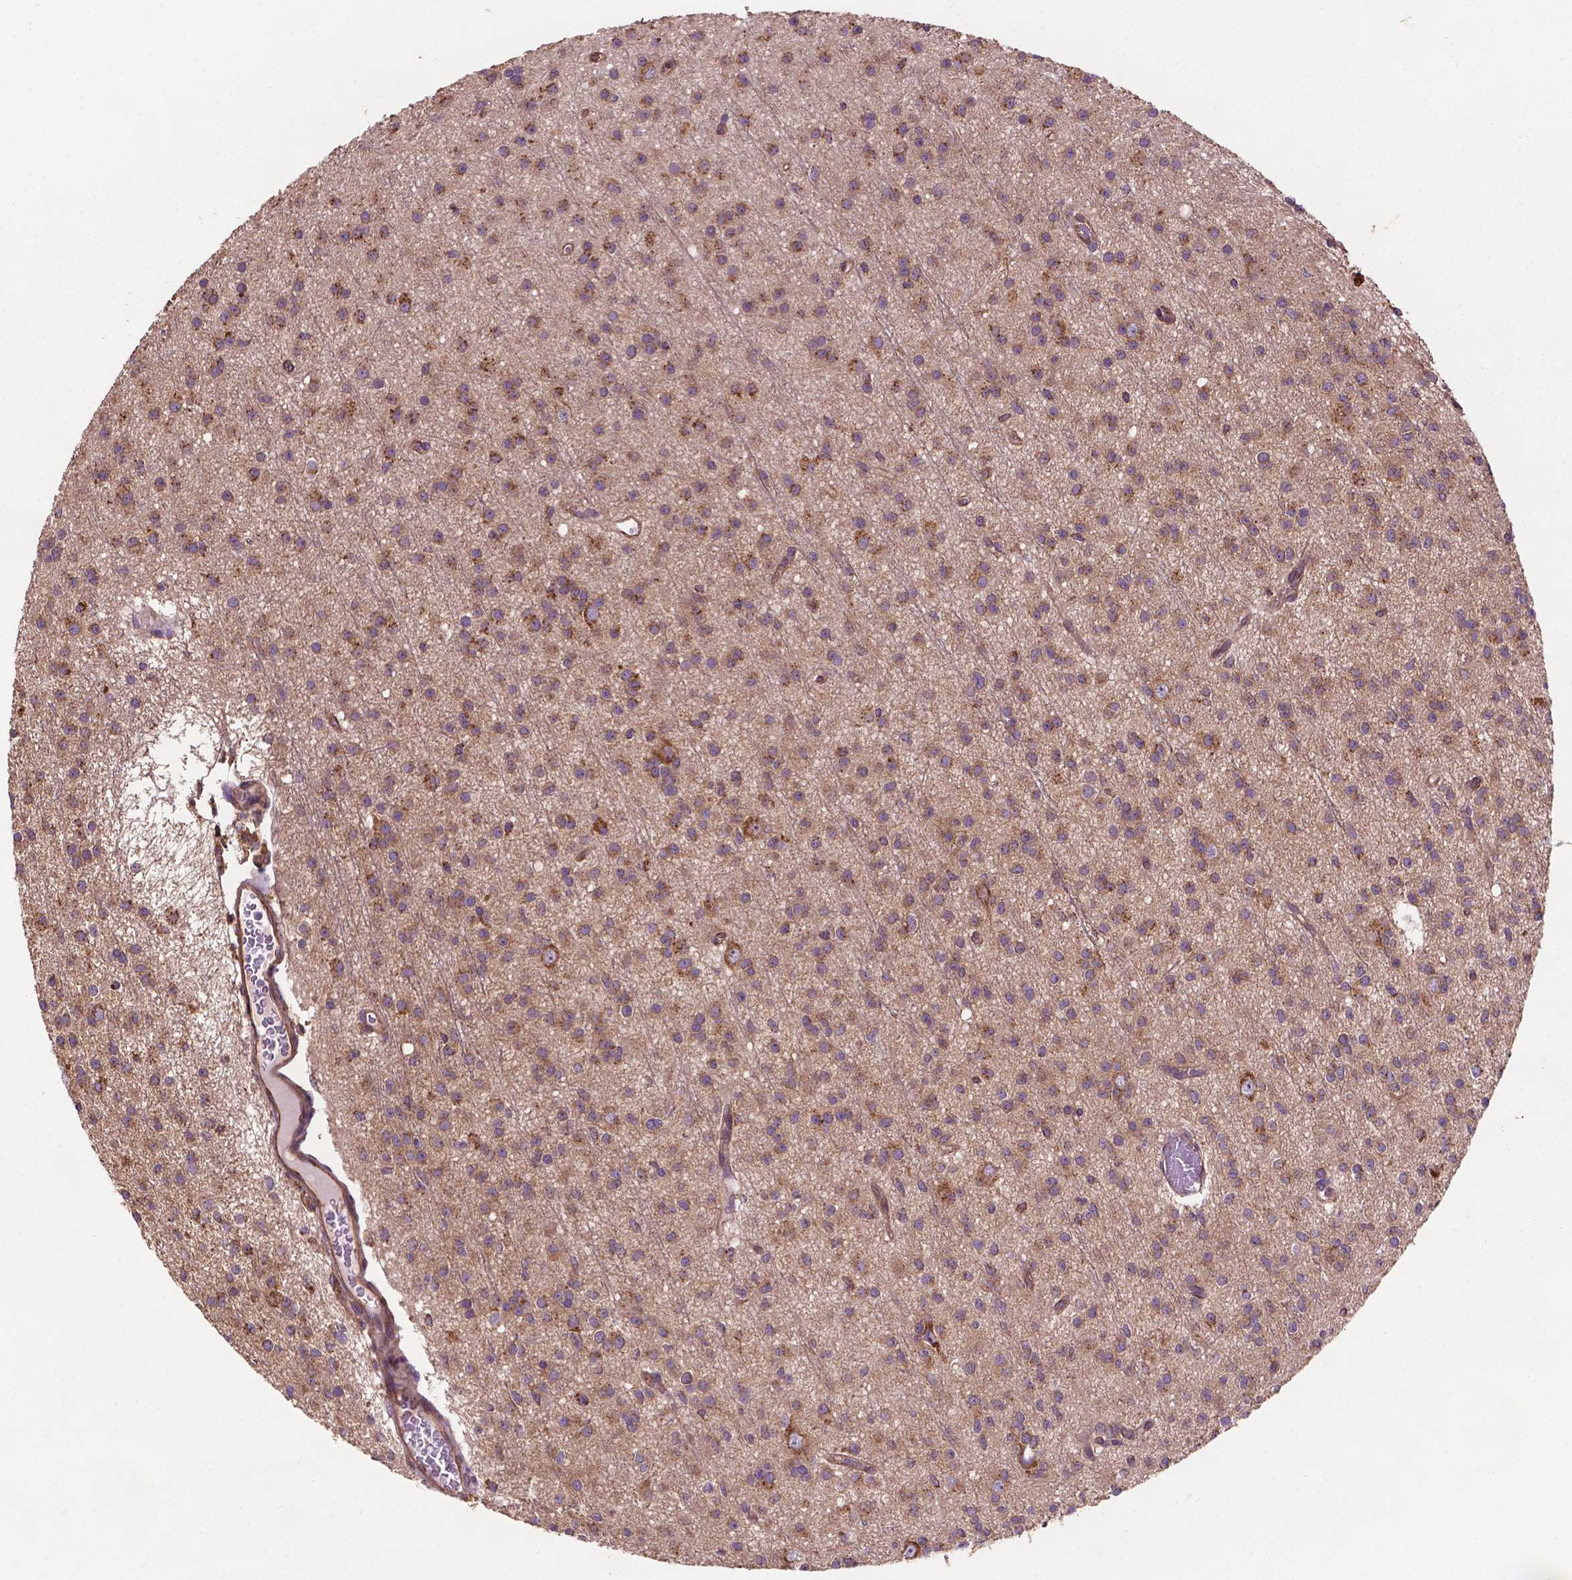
{"staining": {"intensity": "moderate", "quantity": "25%-75%", "location": "cytoplasmic/membranous"}, "tissue": "glioma", "cell_type": "Tumor cells", "image_type": "cancer", "snomed": [{"axis": "morphology", "description": "Glioma, malignant, Low grade"}, {"axis": "topography", "description": "Brain"}], "caption": "Immunohistochemical staining of human glioma demonstrates medium levels of moderate cytoplasmic/membranous protein positivity in about 25%-75% of tumor cells.", "gene": "CCDC71L", "patient": {"sex": "male", "age": 27}}